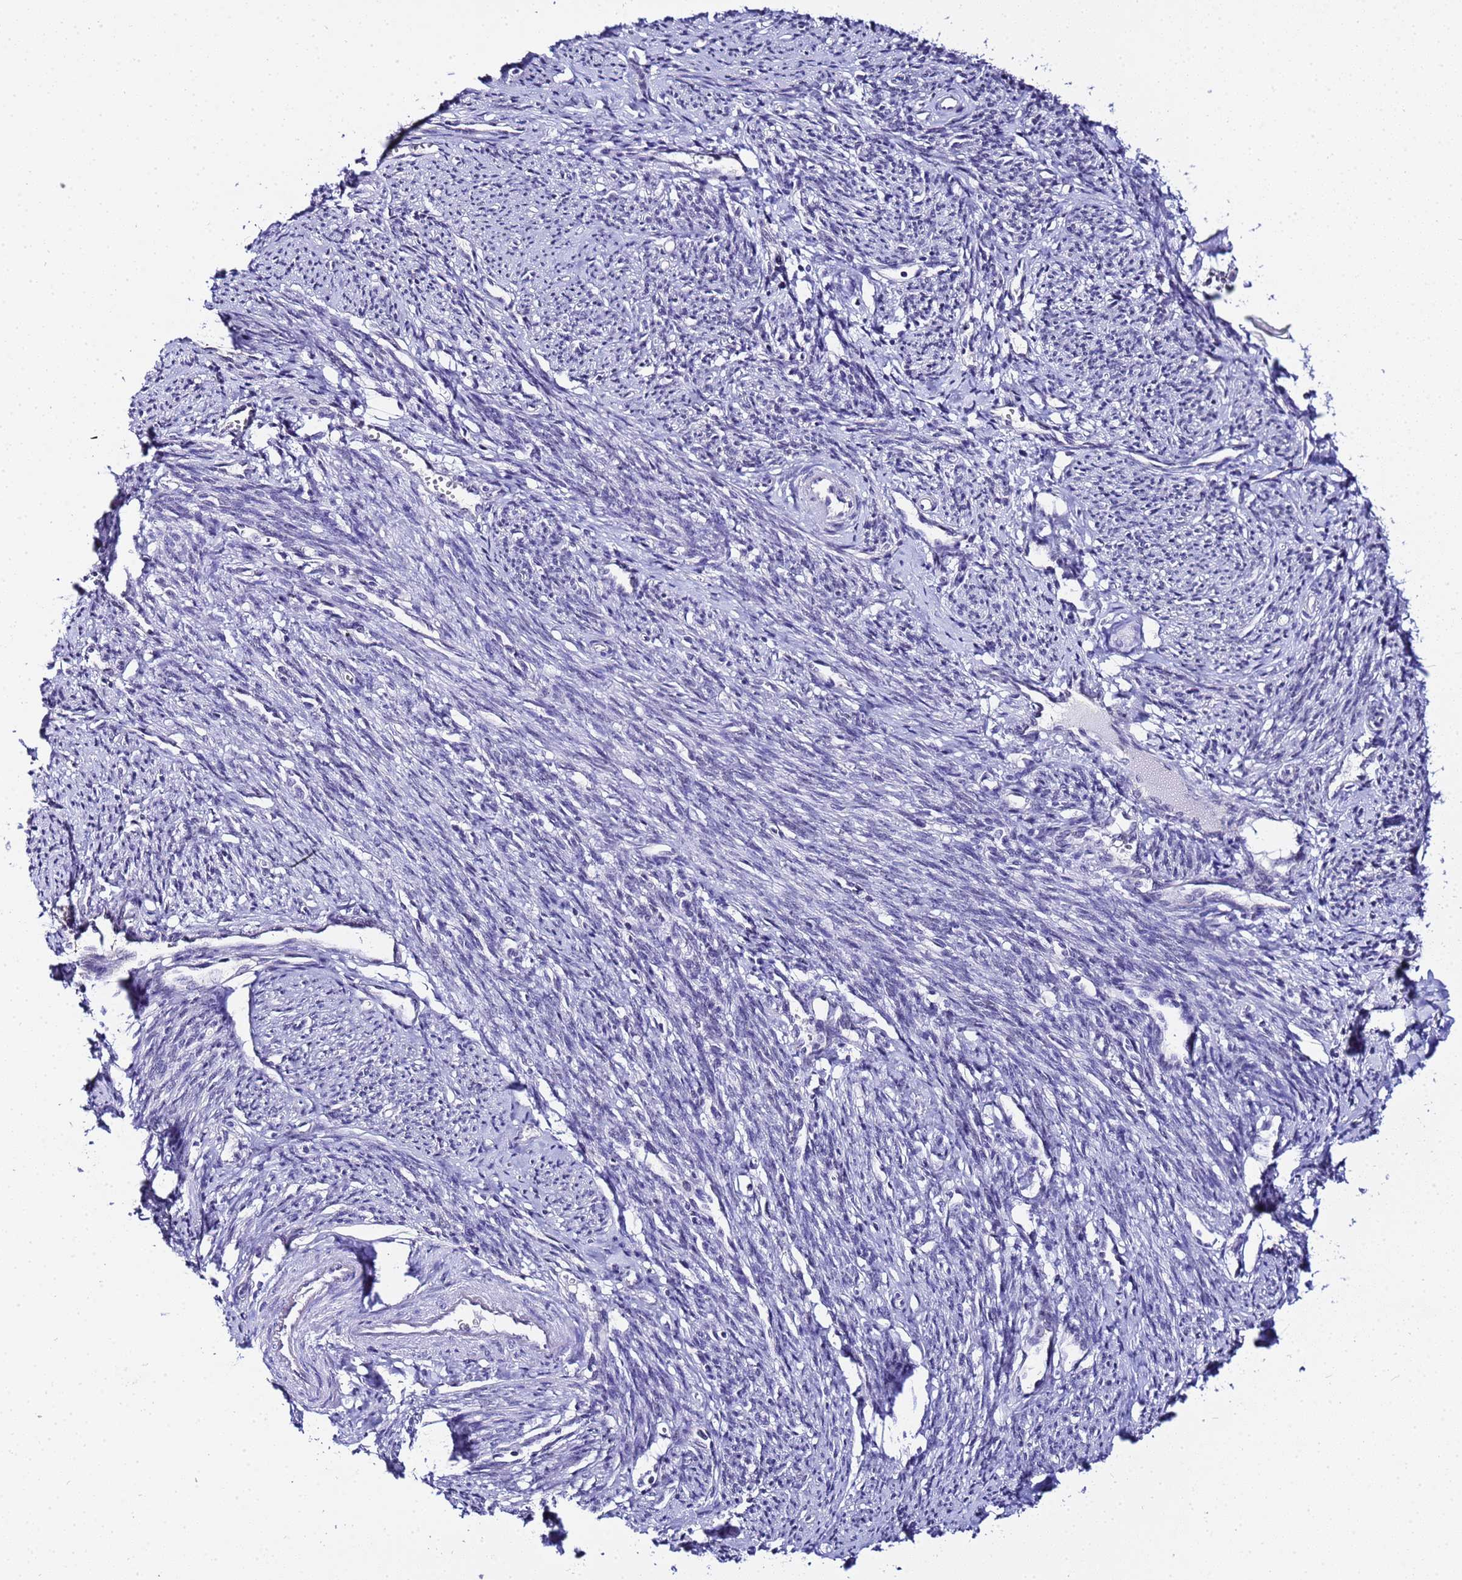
{"staining": {"intensity": "negative", "quantity": "none", "location": "none"}, "tissue": "smooth muscle", "cell_type": "Smooth muscle cells", "image_type": "normal", "snomed": [{"axis": "morphology", "description": "Normal tissue, NOS"}, {"axis": "topography", "description": "Smooth muscle"}, {"axis": "topography", "description": "Uterus"}], "caption": "Protein analysis of benign smooth muscle exhibits no significant positivity in smooth muscle cells. (Stains: DAB IHC with hematoxylin counter stain, Microscopy: brightfield microscopy at high magnification).", "gene": "ACTL6B", "patient": {"sex": "female", "age": 59}}